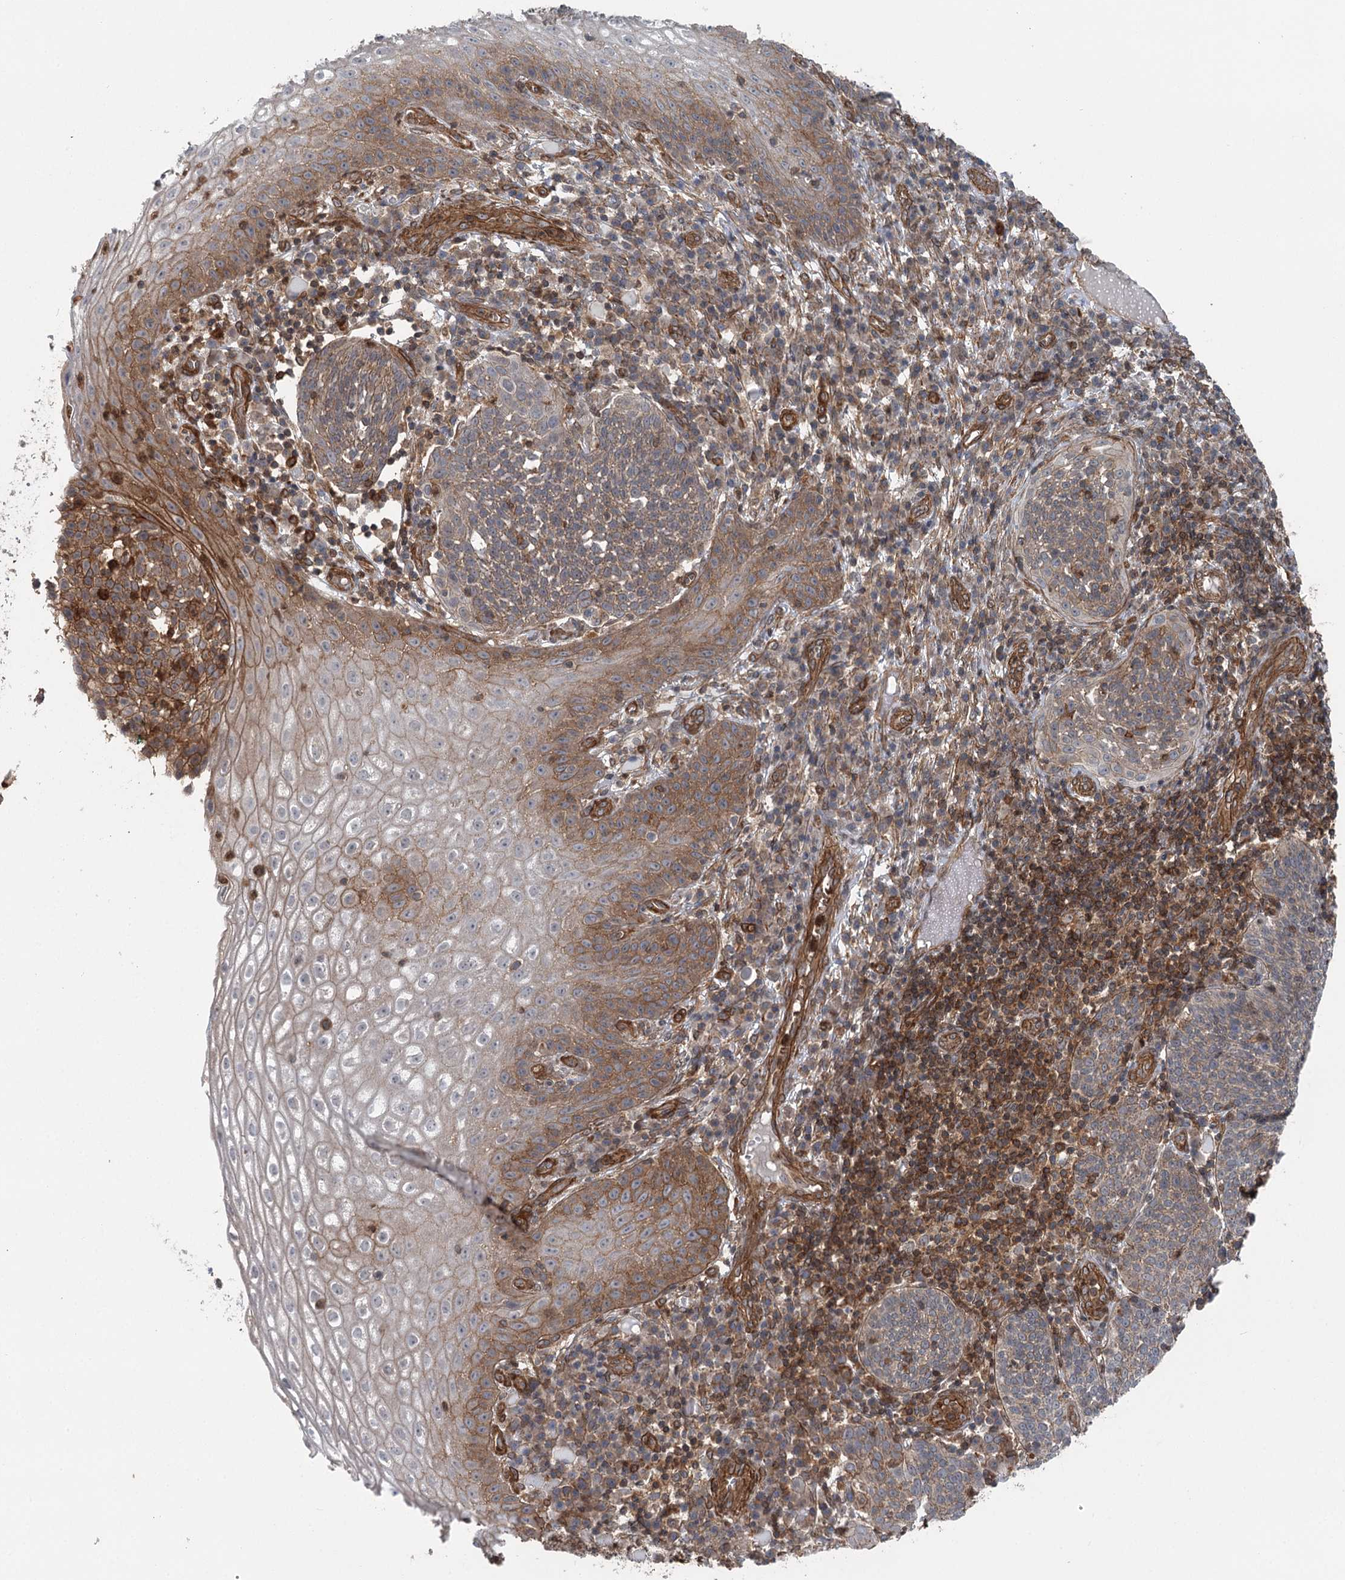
{"staining": {"intensity": "weak", "quantity": ">75%", "location": "cytoplasmic/membranous"}, "tissue": "cervical cancer", "cell_type": "Tumor cells", "image_type": "cancer", "snomed": [{"axis": "morphology", "description": "Squamous cell carcinoma, NOS"}, {"axis": "topography", "description": "Cervix"}], "caption": "Tumor cells show low levels of weak cytoplasmic/membranous staining in approximately >75% of cells in cervical squamous cell carcinoma.", "gene": "IQSEC1", "patient": {"sex": "female", "age": 34}}